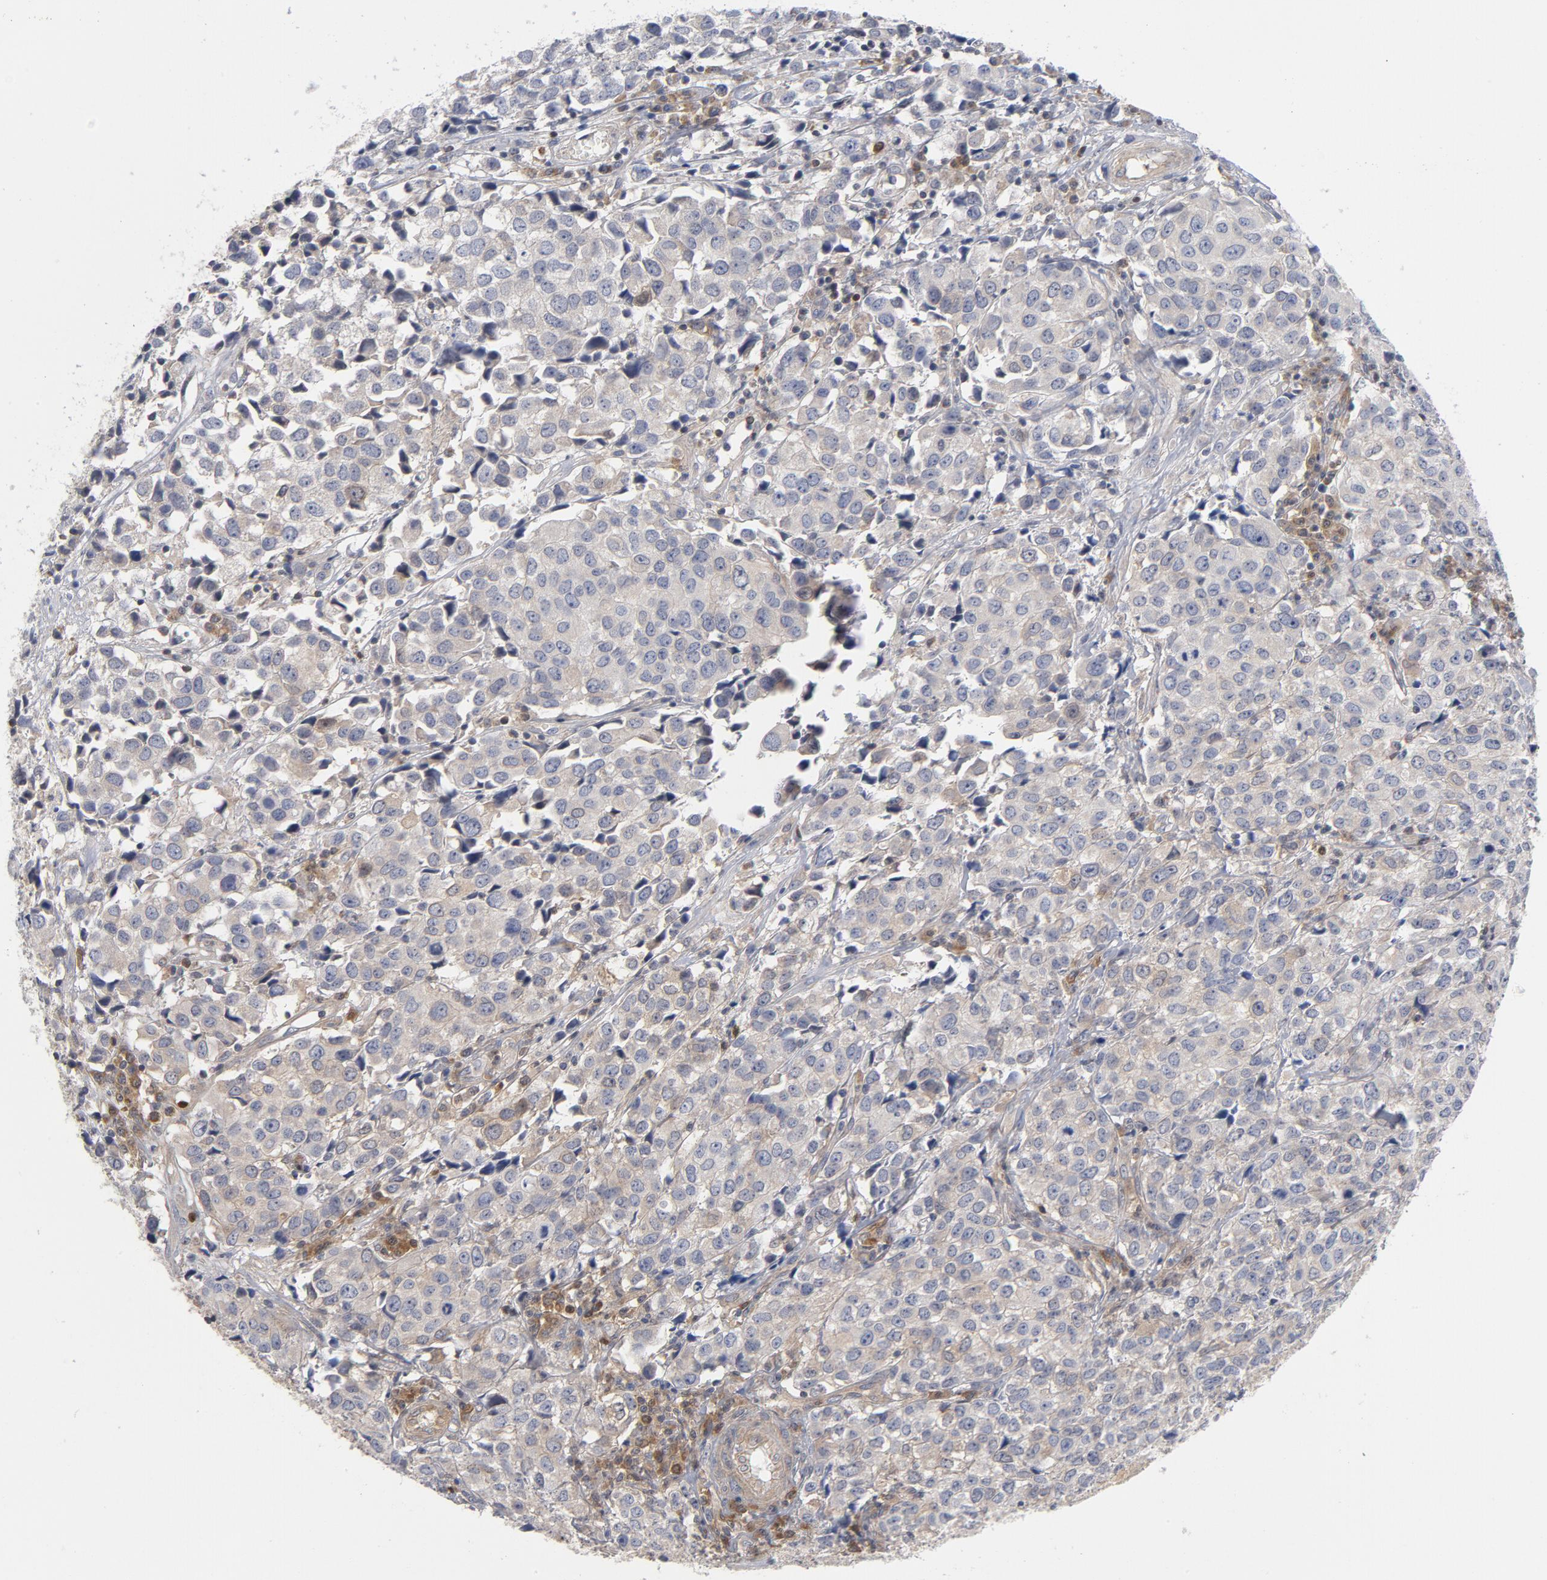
{"staining": {"intensity": "negative", "quantity": "none", "location": "none"}, "tissue": "urothelial cancer", "cell_type": "Tumor cells", "image_type": "cancer", "snomed": [{"axis": "morphology", "description": "Urothelial carcinoma, High grade"}, {"axis": "topography", "description": "Urinary bladder"}], "caption": "A high-resolution histopathology image shows immunohistochemistry (IHC) staining of urothelial carcinoma (high-grade), which exhibits no significant staining in tumor cells.", "gene": "TRADD", "patient": {"sex": "female", "age": 75}}